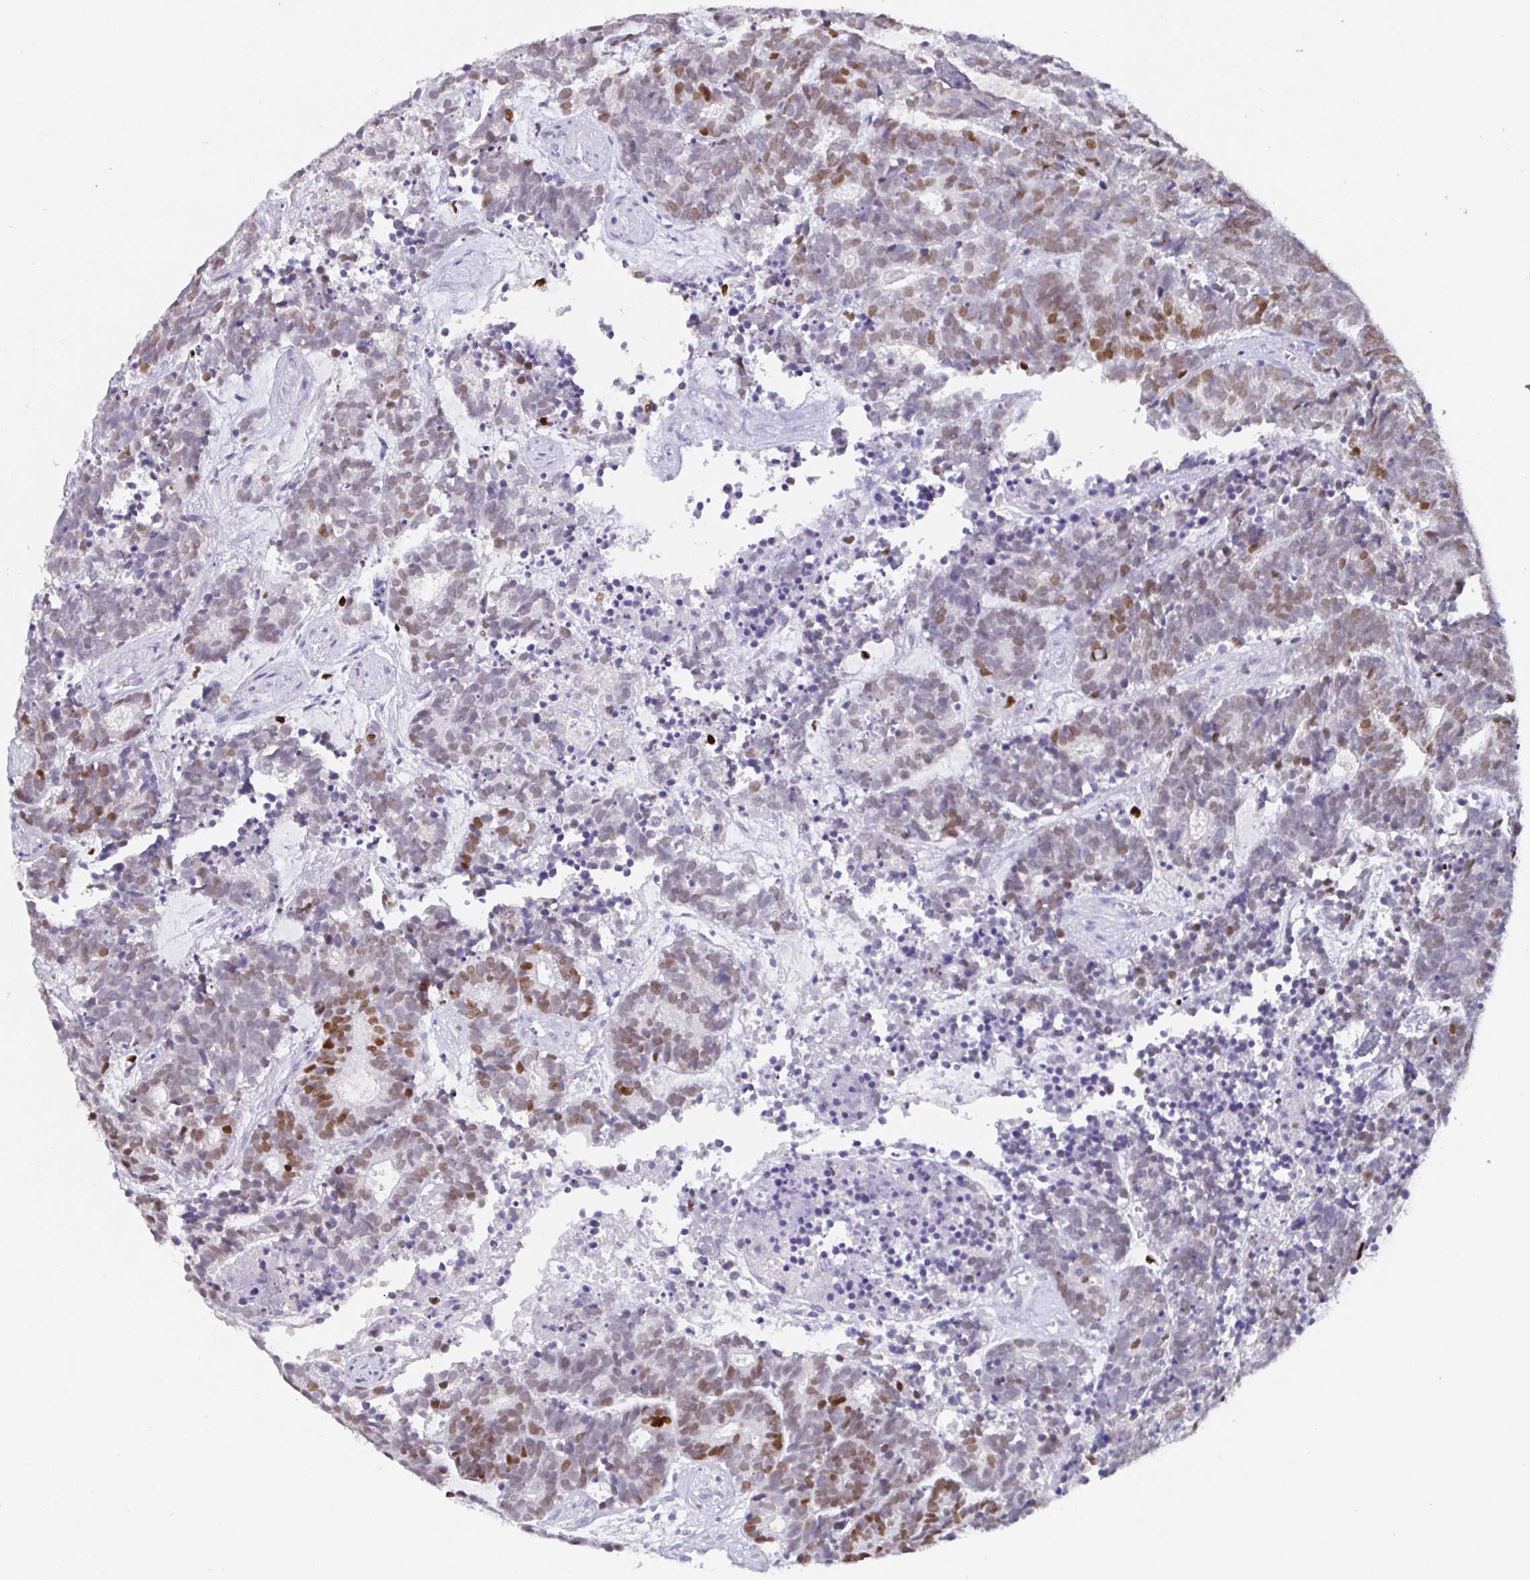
{"staining": {"intensity": "moderate", "quantity": "25%-75%", "location": "nuclear"}, "tissue": "head and neck cancer", "cell_type": "Tumor cells", "image_type": "cancer", "snomed": [{"axis": "morphology", "description": "Adenocarcinoma, NOS"}, {"axis": "topography", "description": "Head-Neck"}], "caption": "Head and neck cancer stained with immunohistochemistry shows moderate nuclear positivity in about 25%-75% of tumor cells. The staining was performed using DAB (3,3'-diaminobenzidine), with brown indicating positive protein expression. Nuclei are stained blue with hematoxylin.", "gene": "SATB1", "patient": {"sex": "female", "age": 81}}